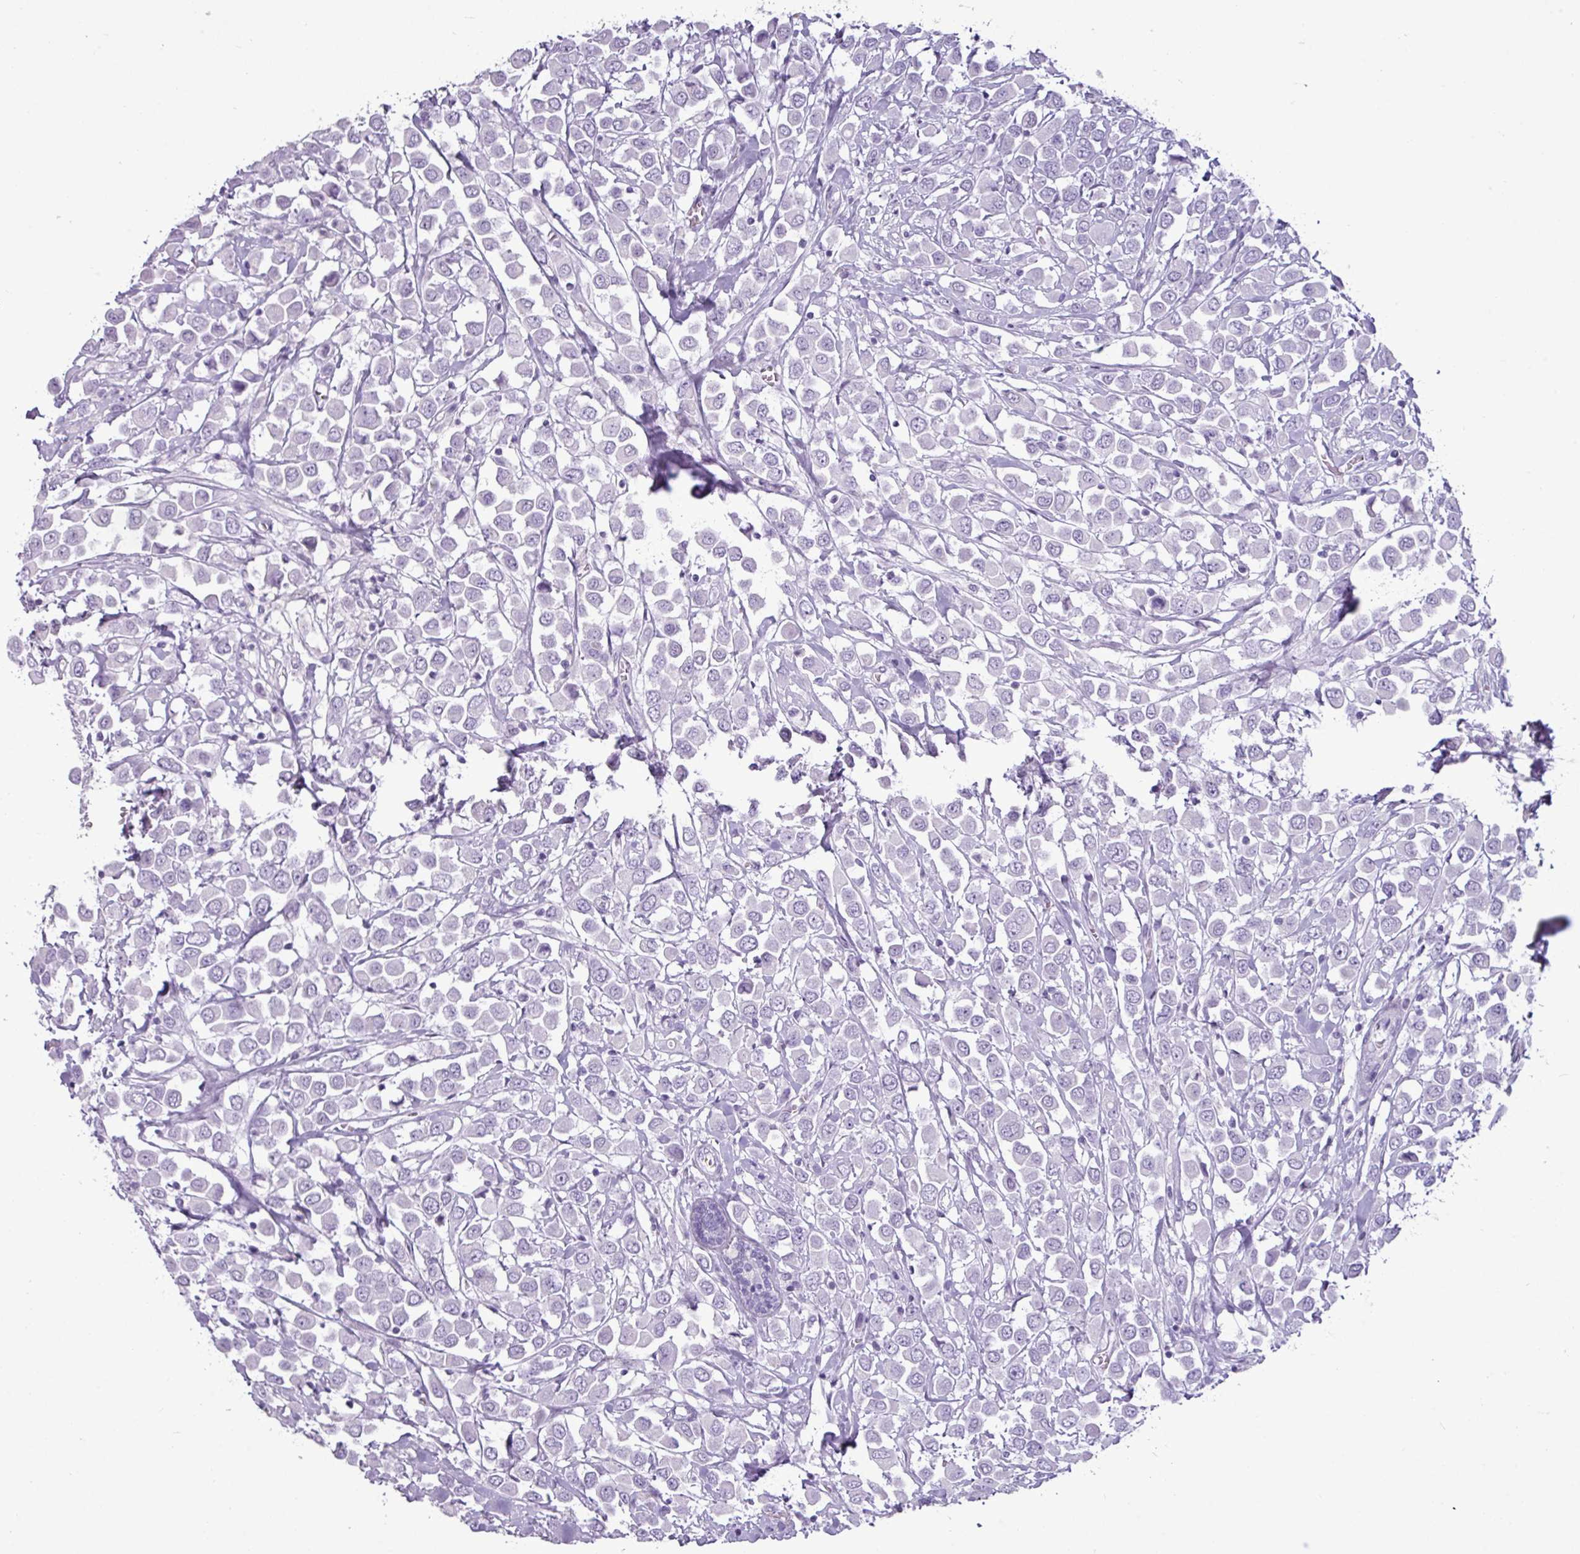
{"staining": {"intensity": "negative", "quantity": "none", "location": "none"}, "tissue": "breast cancer", "cell_type": "Tumor cells", "image_type": "cancer", "snomed": [{"axis": "morphology", "description": "Duct carcinoma"}, {"axis": "topography", "description": "Breast"}], "caption": "The image displays no staining of tumor cells in breast cancer (intraductal carcinoma).", "gene": "AMY2A", "patient": {"sex": "female", "age": 61}}